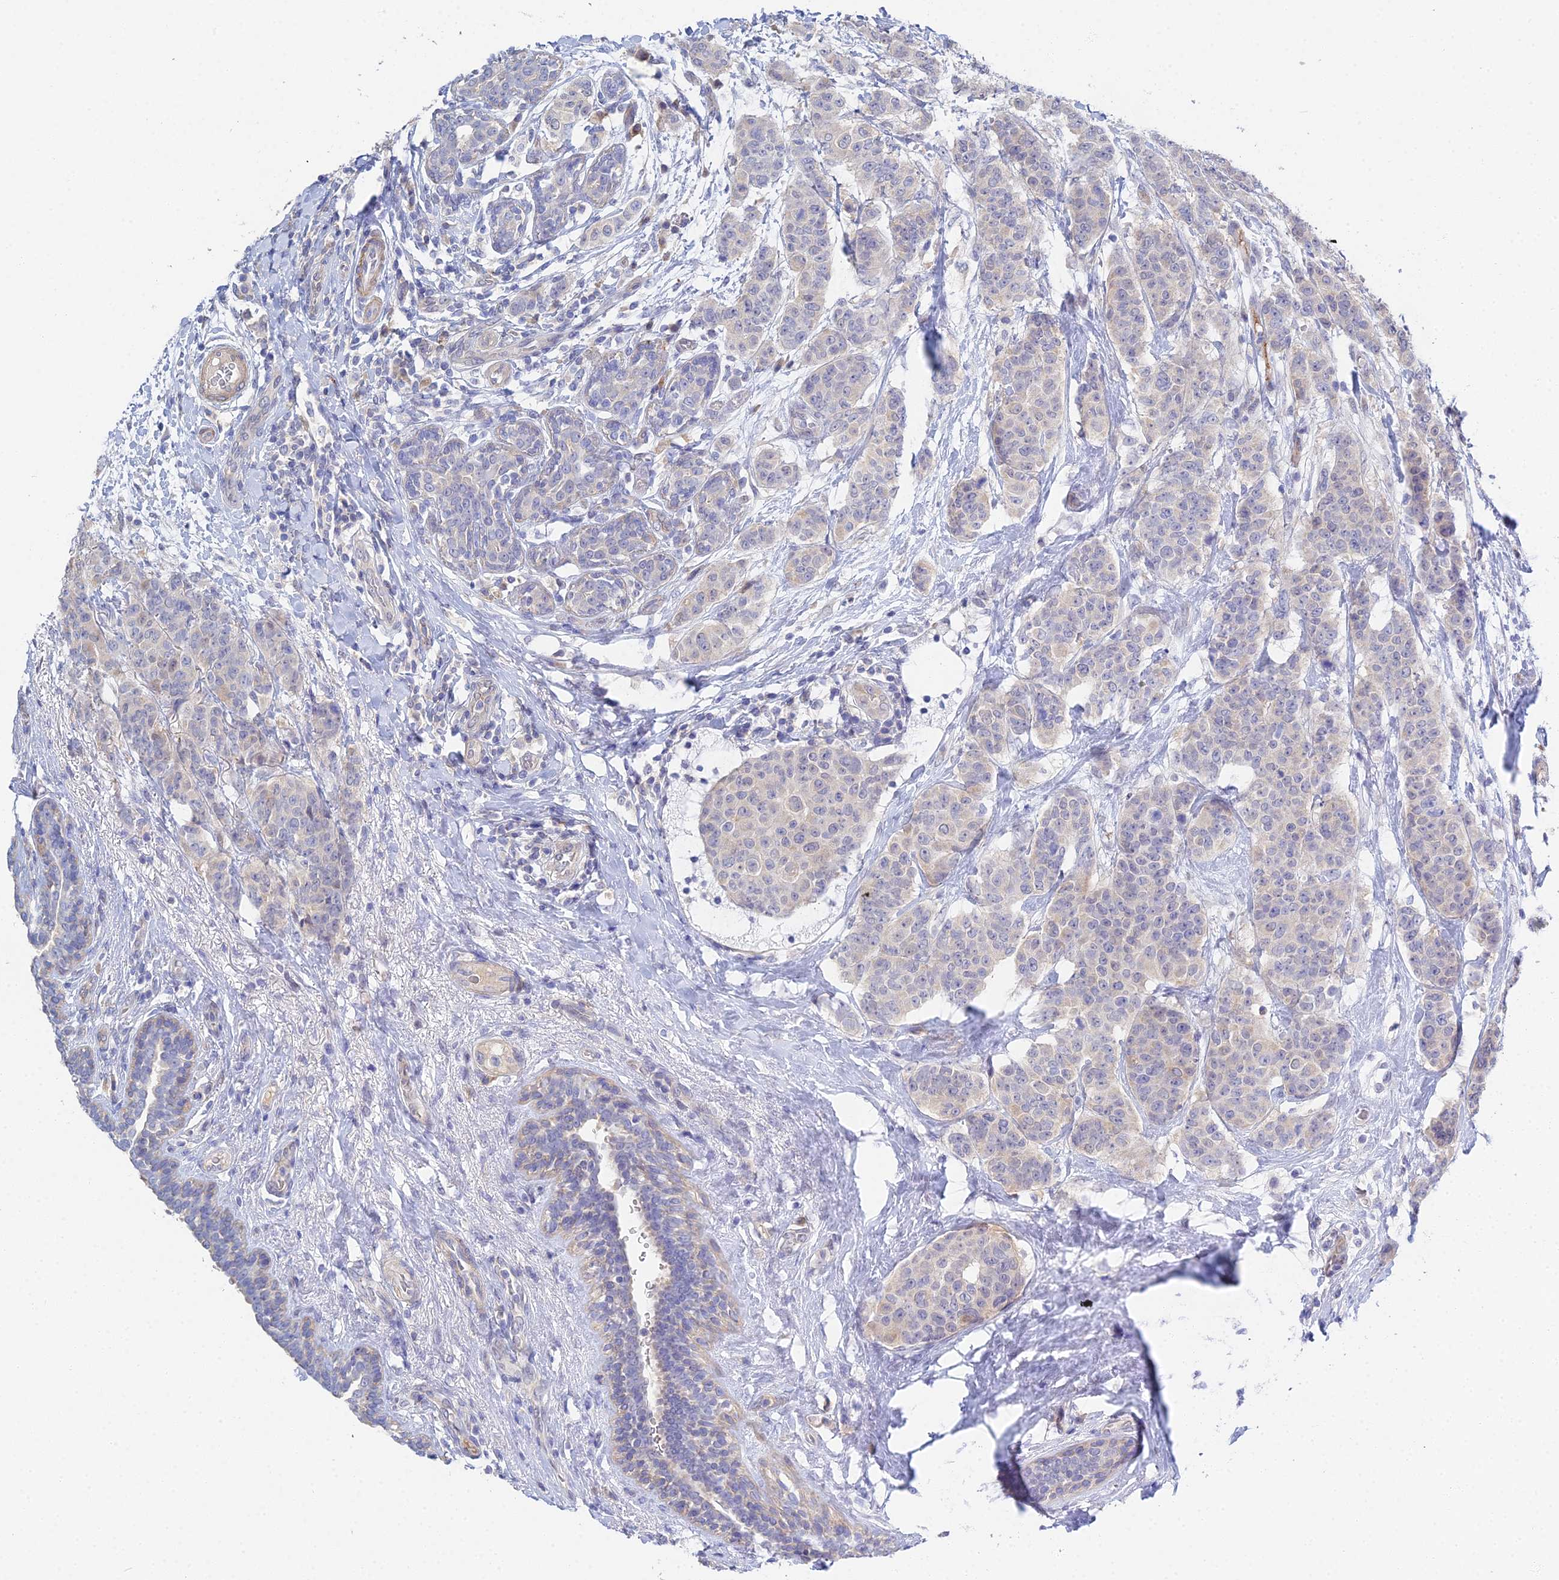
{"staining": {"intensity": "negative", "quantity": "none", "location": "none"}, "tissue": "breast cancer", "cell_type": "Tumor cells", "image_type": "cancer", "snomed": [{"axis": "morphology", "description": "Duct carcinoma"}, {"axis": "topography", "description": "Breast"}], "caption": "There is no significant staining in tumor cells of breast cancer (invasive ductal carcinoma).", "gene": "DNAH14", "patient": {"sex": "female", "age": 40}}